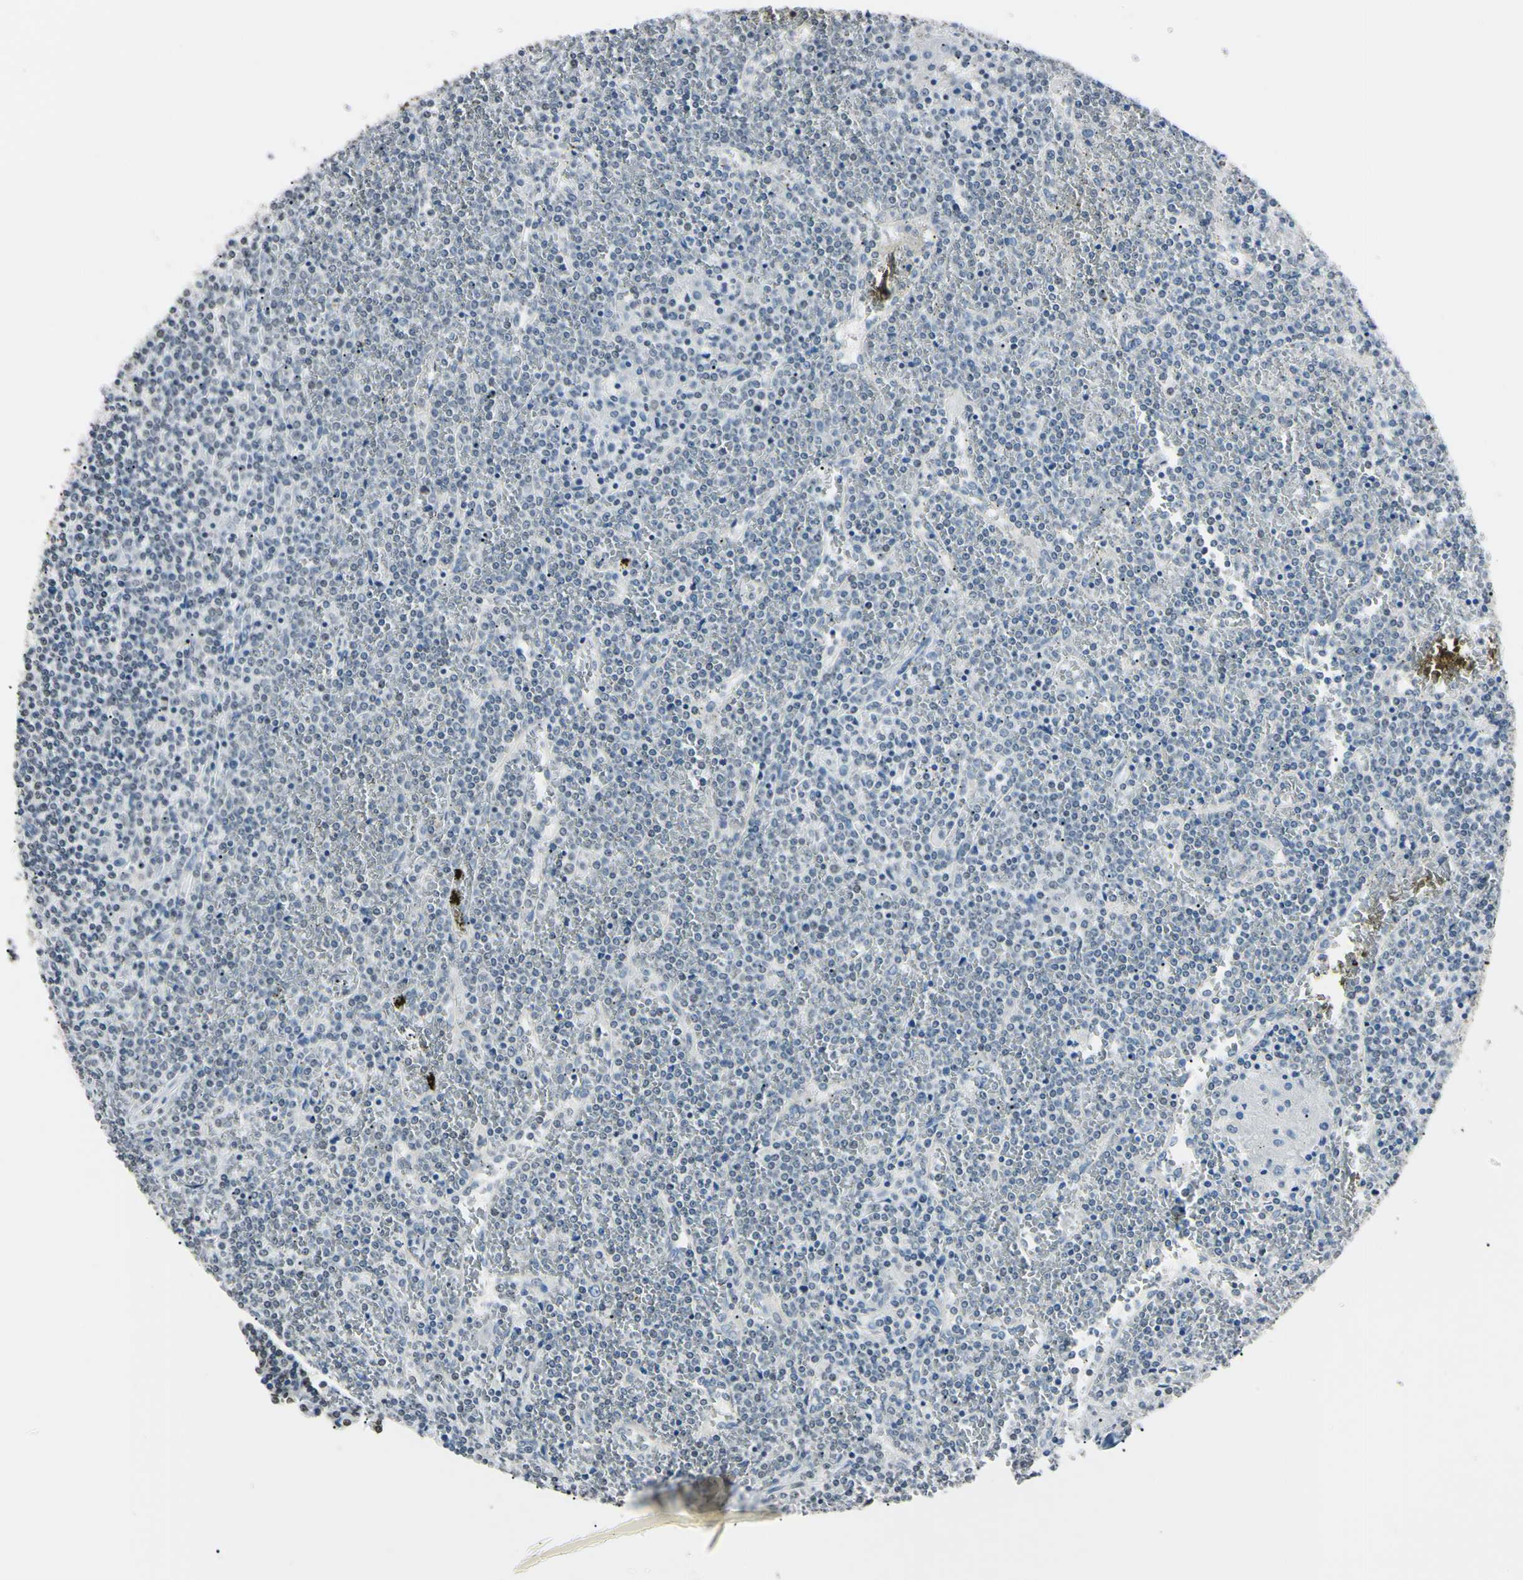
{"staining": {"intensity": "weak", "quantity": "<25%", "location": "nuclear"}, "tissue": "lymphoma", "cell_type": "Tumor cells", "image_type": "cancer", "snomed": [{"axis": "morphology", "description": "Malignant lymphoma, non-Hodgkin's type, Low grade"}, {"axis": "topography", "description": "Spleen"}], "caption": "Malignant lymphoma, non-Hodgkin's type (low-grade) was stained to show a protein in brown. There is no significant expression in tumor cells.", "gene": "CDC45", "patient": {"sex": "female", "age": 19}}